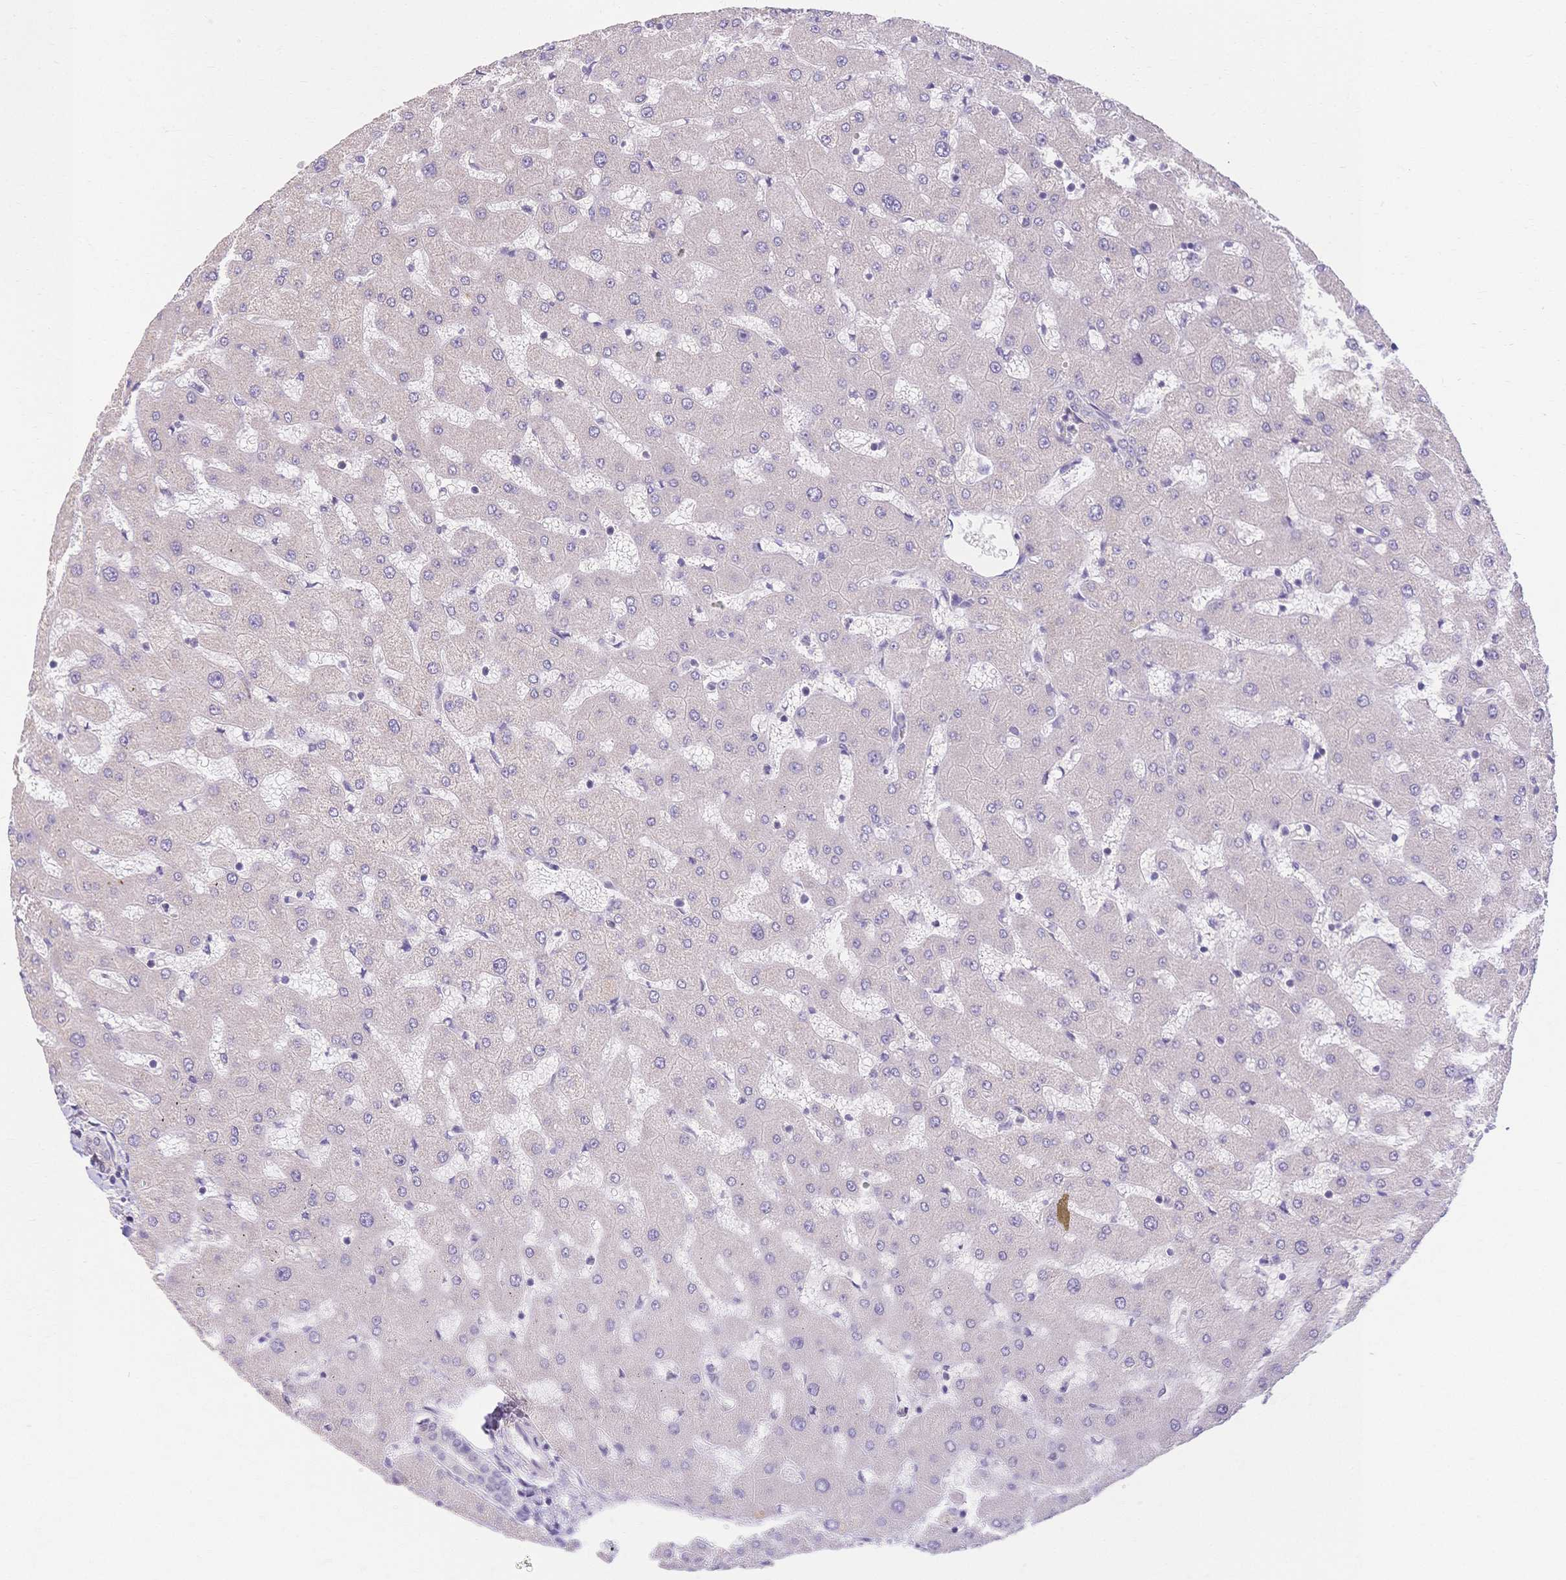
{"staining": {"intensity": "negative", "quantity": "none", "location": "none"}, "tissue": "liver", "cell_type": "Cholangiocytes", "image_type": "normal", "snomed": [{"axis": "morphology", "description": "Normal tissue, NOS"}, {"axis": "topography", "description": "Liver"}], "caption": "Cholangiocytes are negative for protein expression in benign human liver. (DAB IHC, high magnification).", "gene": "HS3ST5", "patient": {"sex": "female", "age": 63}}